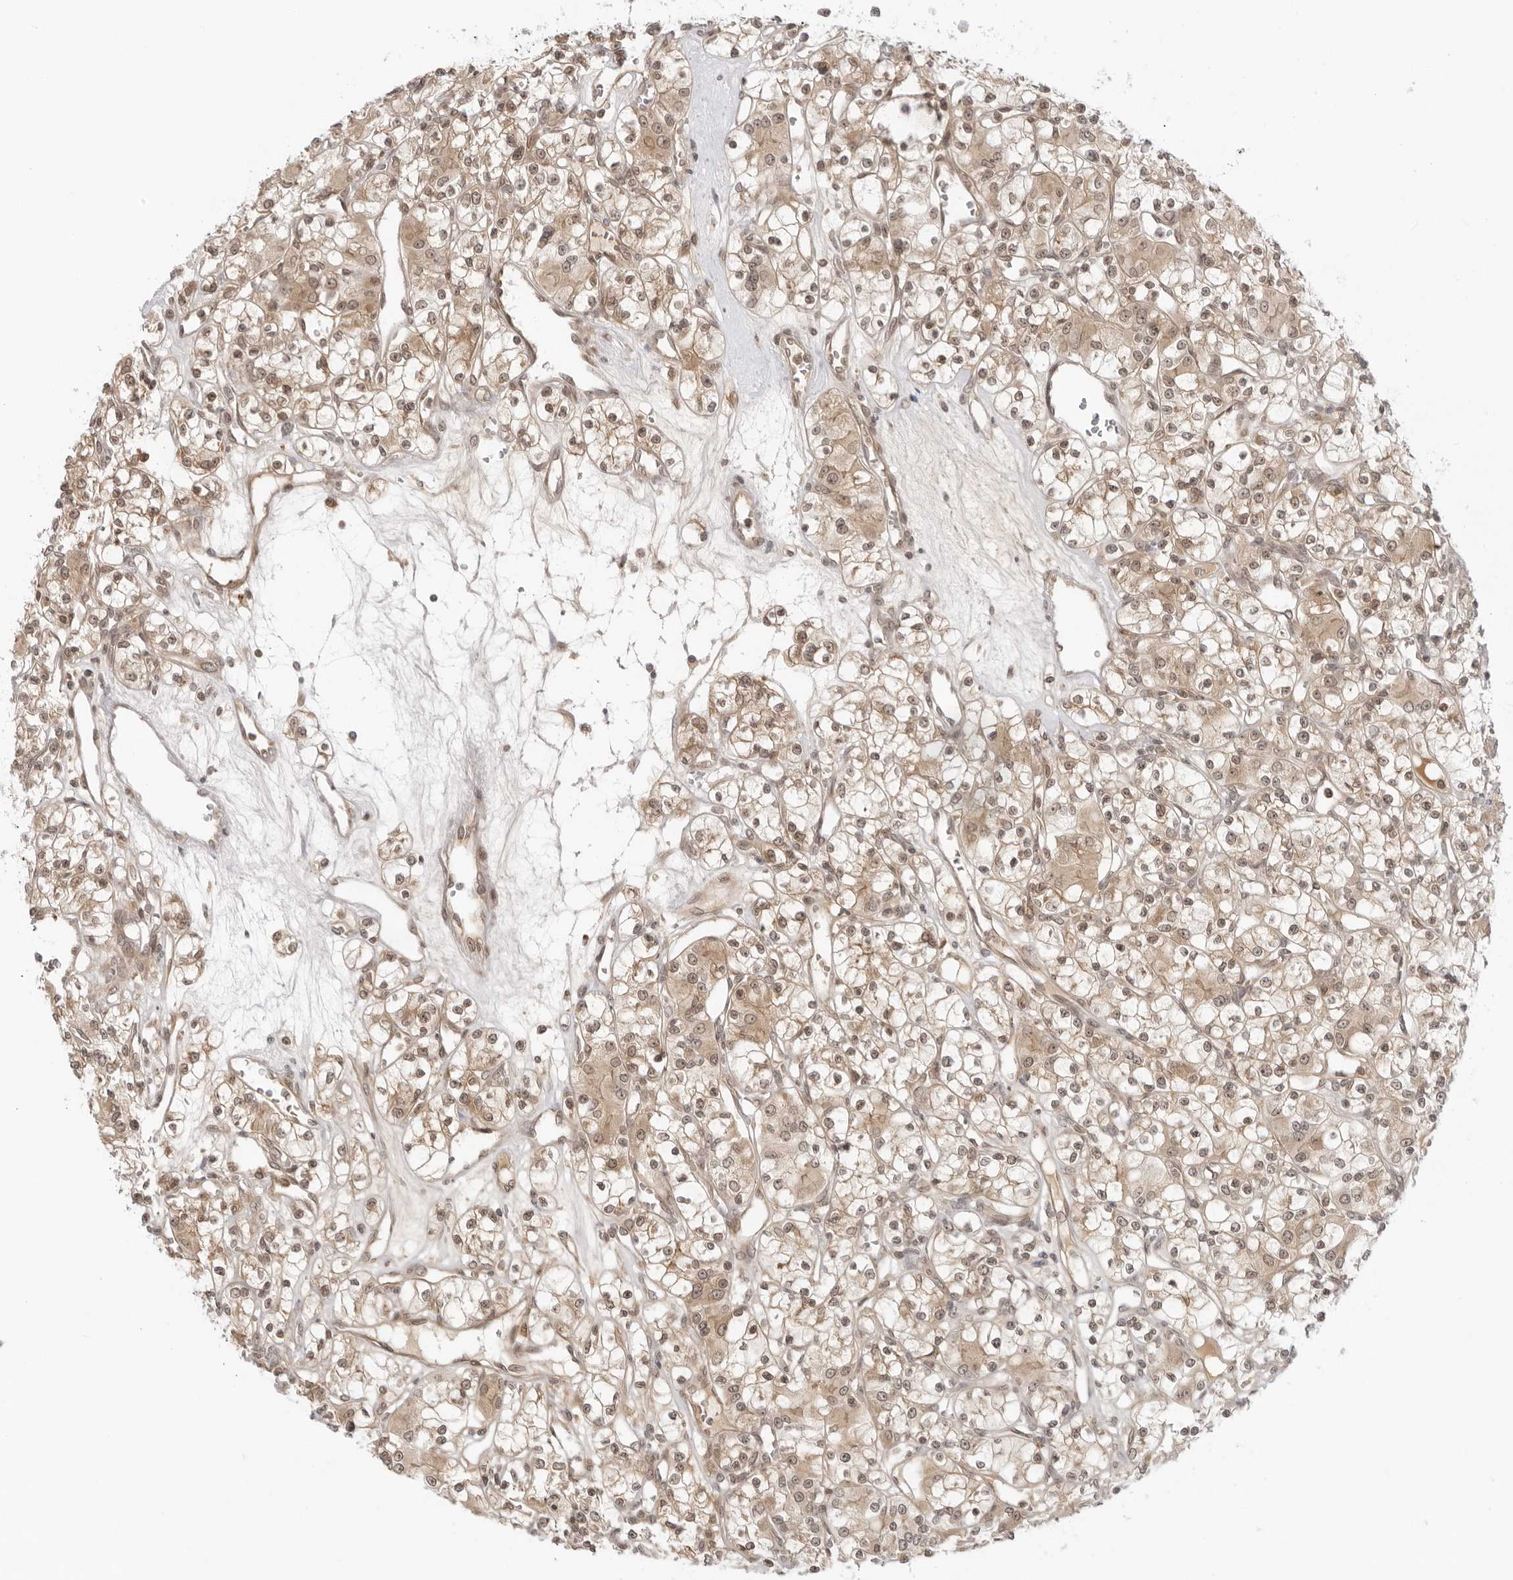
{"staining": {"intensity": "moderate", "quantity": "25%-75%", "location": "cytoplasmic/membranous,nuclear"}, "tissue": "renal cancer", "cell_type": "Tumor cells", "image_type": "cancer", "snomed": [{"axis": "morphology", "description": "Adenocarcinoma, NOS"}, {"axis": "topography", "description": "Kidney"}], "caption": "Protein staining of adenocarcinoma (renal) tissue reveals moderate cytoplasmic/membranous and nuclear expression in approximately 25%-75% of tumor cells. (brown staining indicates protein expression, while blue staining denotes nuclei).", "gene": "PRRC2C", "patient": {"sex": "female", "age": 59}}